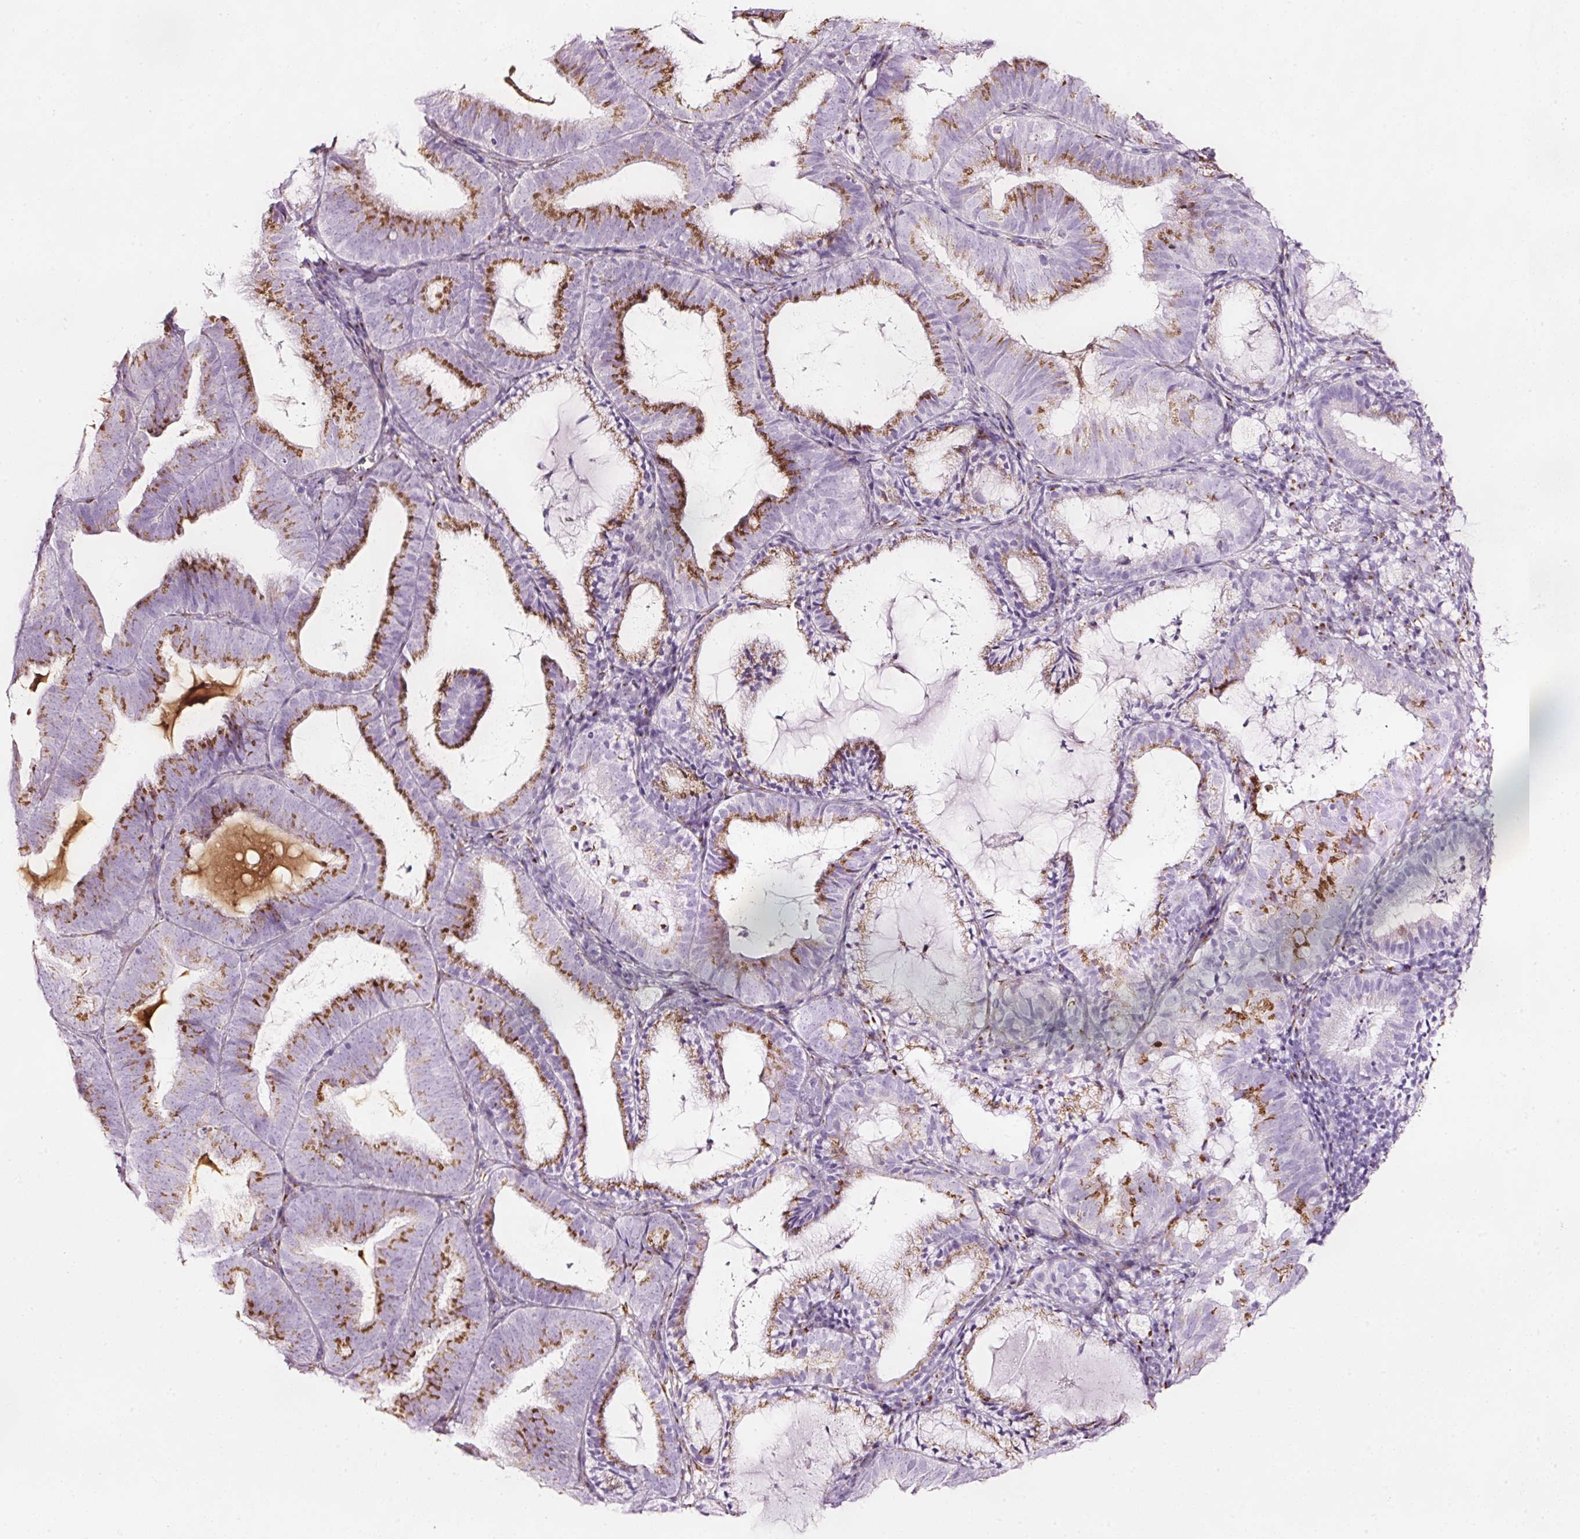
{"staining": {"intensity": "strong", "quantity": "25%-75%", "location": "cytoplasmic/membranous"}, "tissue": "endometrial cancer", "cell_type": "Tumor cells", "image_type": "cancer", "snomed": [{"axis": "morphology", "description": "Adenocarcinoma, NOS"}, {"axis": "topography", "description": "Endometrium"}], "caption": "A high-resolution image shows immunohistochemistry staining of endometrial cancer, which exhibits strong cytoplasmic/membranous expression in approximately 25%-75% of tumor cells.", "gene": "SDF4", "patient": {"sex": "female", "age": 80}}